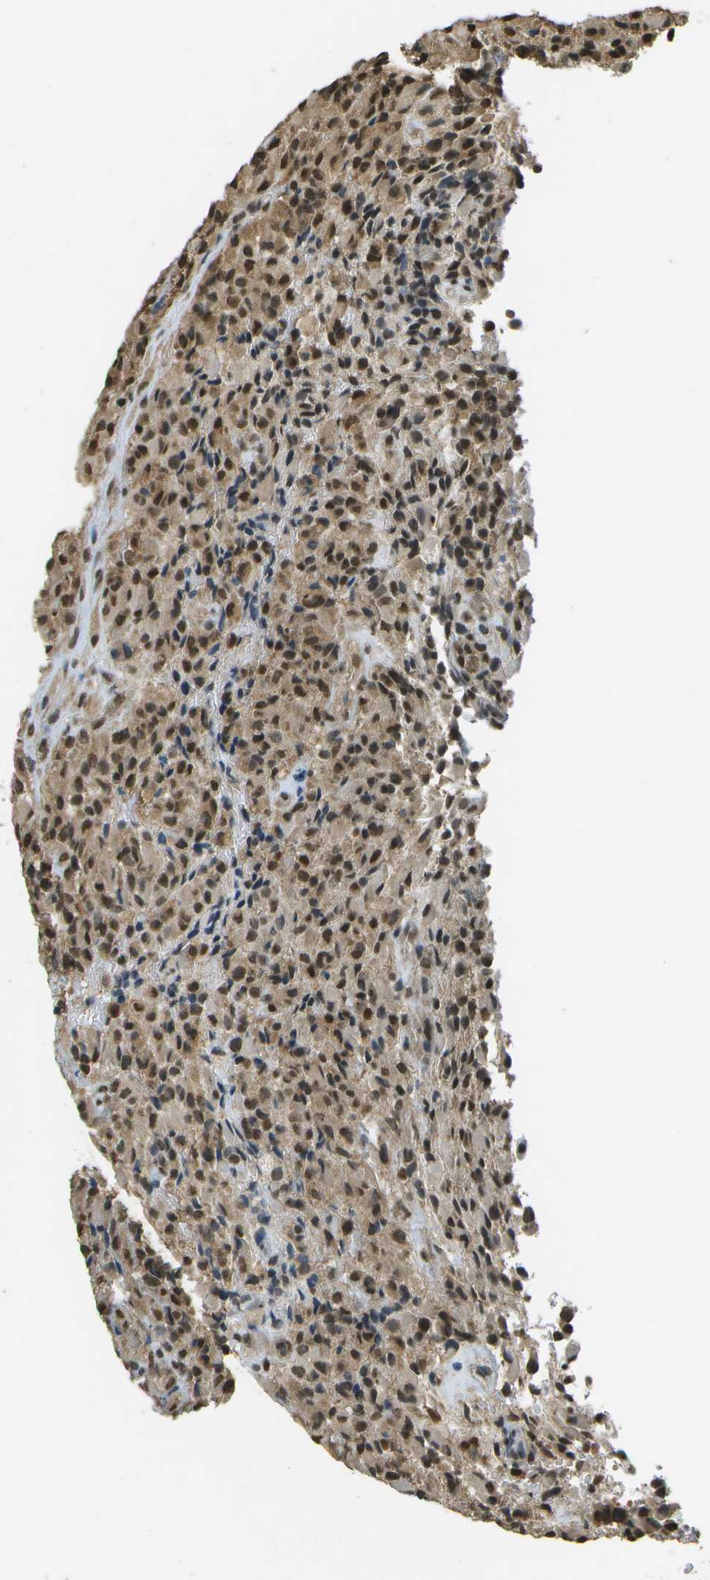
{"staining": {"intensity": "strong", "quantity": ">75%", "location": "cytoplasmic/membranous,nuclear"}, "tissue": "glioma", "cell_type": "Tumor cells", "image_type": "cancer", "snomed": [{"axis": "morphology", "description": "Glioma, malignant, High grade"}, {"axis": "topography", "description": "Brain"}], "caption": "Malignant glioma (high-grade) stained for a protein (brown) reveals strong cytoplasmic/membranous and nuclear positive positivity in approximately >75% of tumor cells.", "gene": "ABL2", "patient": {"sex": "male", "age": 71}}